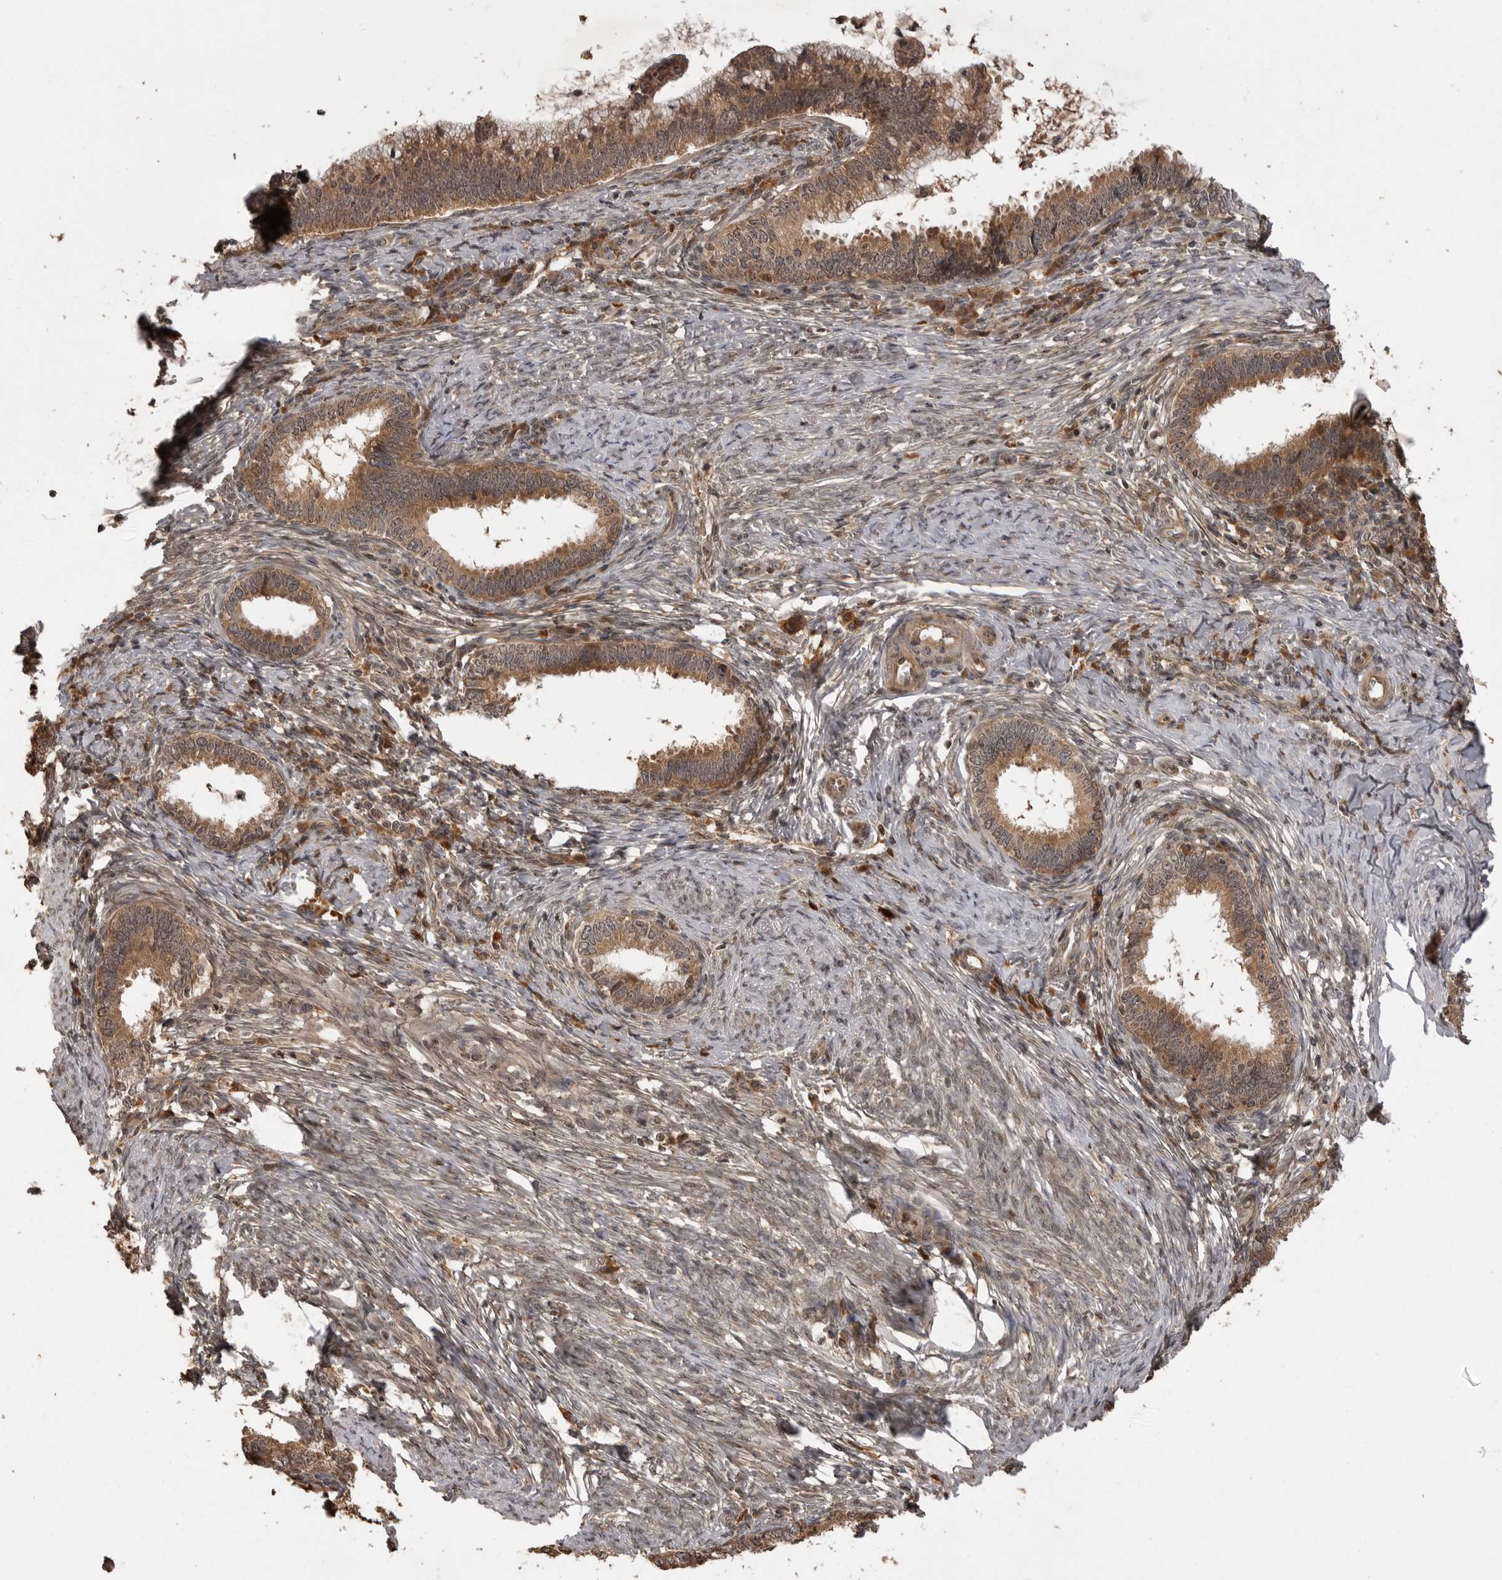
{"staining": {"intensity": "moderate", "quantity": ">75%", "location": "cytoplasmic/membranous"}, "tissue": "cervical cancer", "cell_type": "Tumor cells", "image_type": "cancer", "snomed": [{"axis": "morphology", "description": "Adenocarcinoma, NOS"}, {"axis": "topography", "description": "Cervix"}], "caption": "Immunohistochemical staining of human cervical cancer reveals moderate cytoplasmic/membranous protein expression in about >75% of tumor cells.", "gene": "AKAP7", "patient": {"sex": "female", "age": 36}}